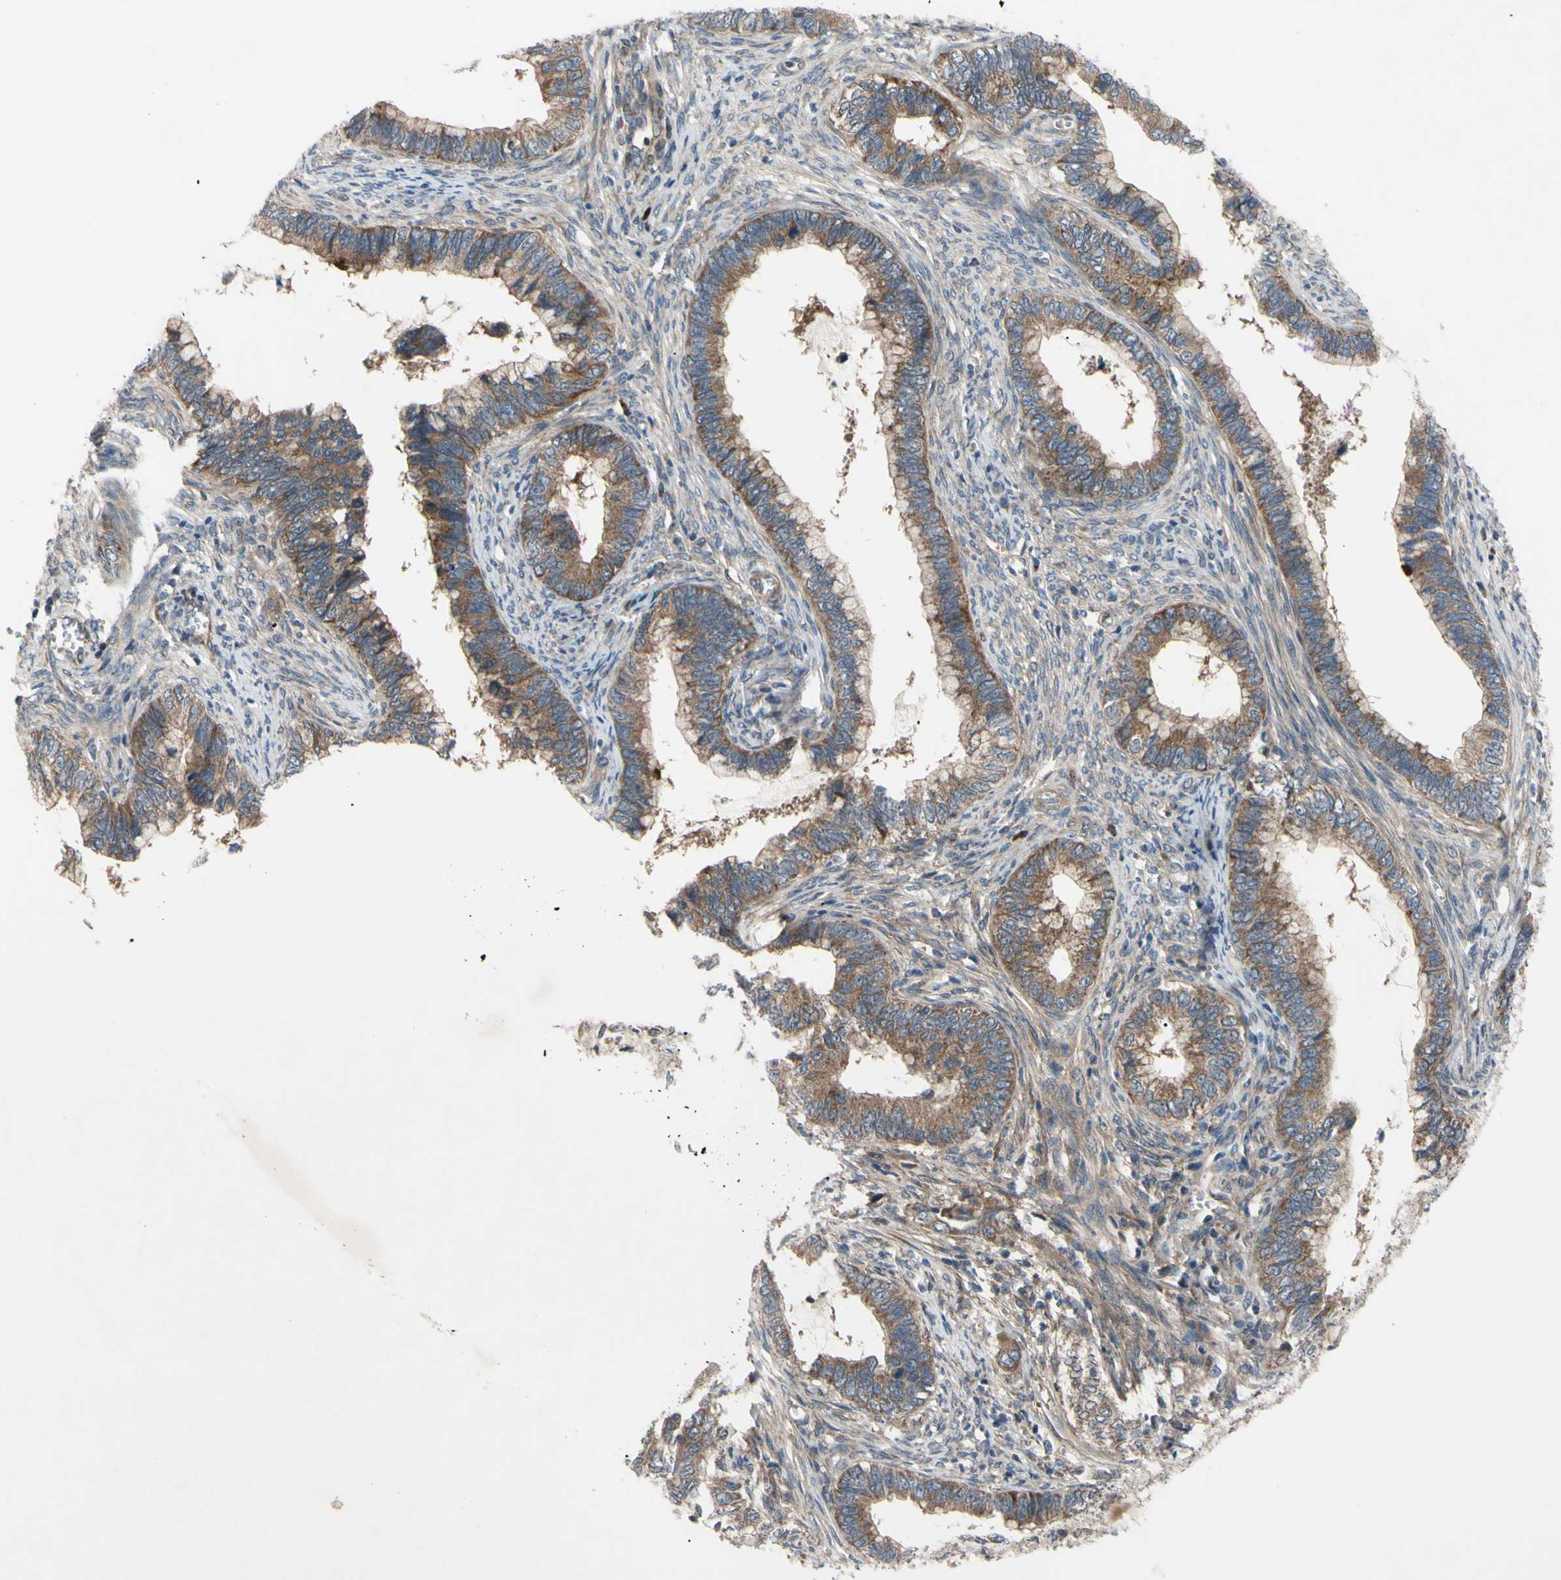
{"staining": {"intensity": "moderate", "quantity": ">75%", "location": "cytoplasmic/membranous"}, "tissue": "cervical cancer", "cell_type": "Tumor cells", "image_type": "cancer", "snomed": [{"axis": "morphology", "description": "Adenocarcinoma, NOS"}, {"axis": "topography", "description": "Cervix"}], "caption": "Cervical cancer (adenocarcinoma) tissue demonstrates moderate cytoplasmic/membranous positivity in approximately >75% of tumor cells, visualized by immunohistochemistry.", "gene": "SVIL", "patient": {"sex": "female", "age": 44}}